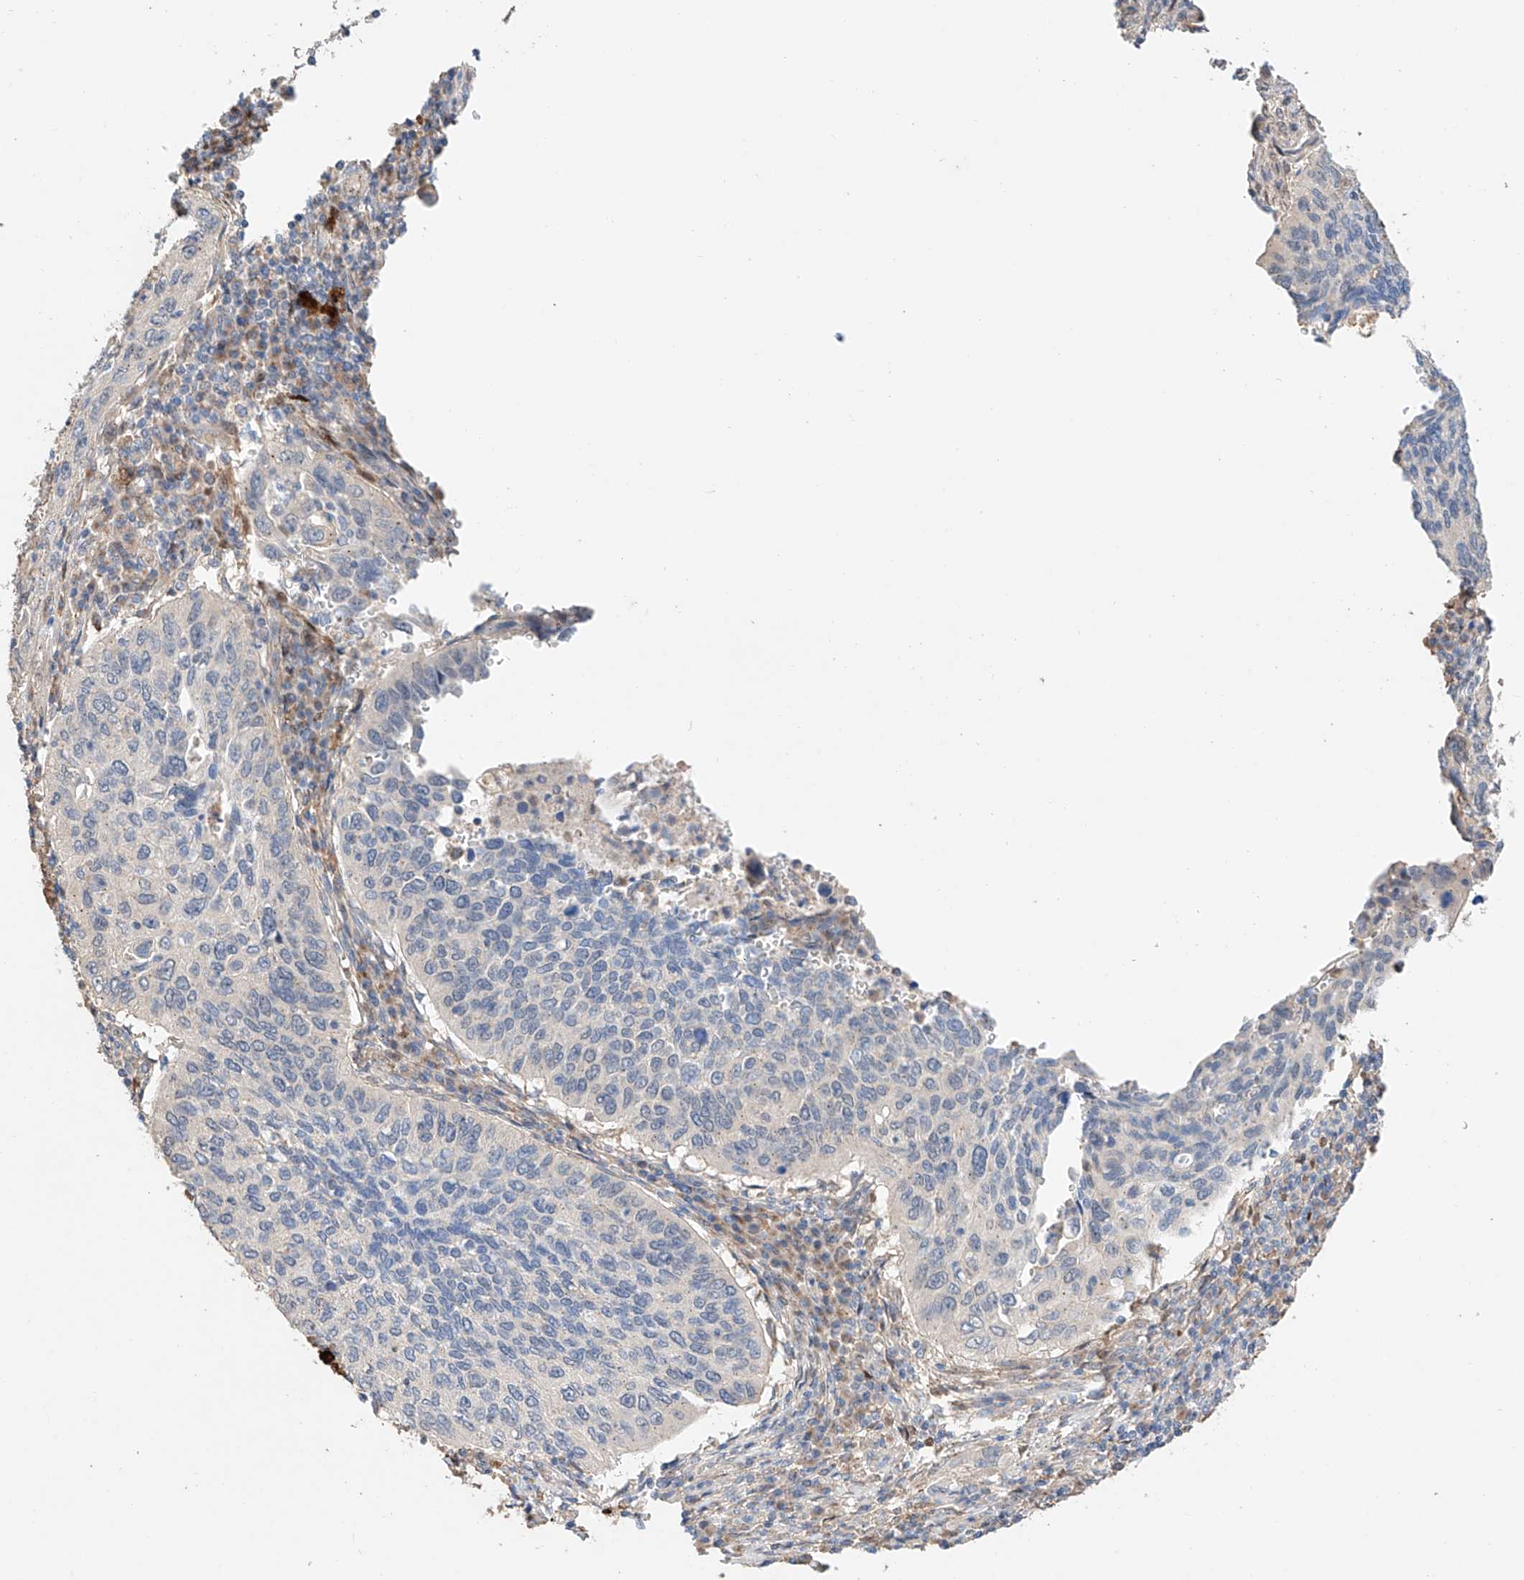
{"staining": {"intensity": "negative", "quantity": "none", "location": "none"}, "tissue": "cervical cancer", "cell_type": "Tumor cells", "image_type": "cancer", "snomed": [{"axis": "morphology", "description": "Squamous cell carcinoma, NOS"}, {"axis": "topography", "description": "Cervix"}], "caption": "Tumor cells are negative for brown protein staining in cervical squamous cell carcinoma.", "gene": "MOSPD1", "patient": {"sex": "female", "age": 38}}